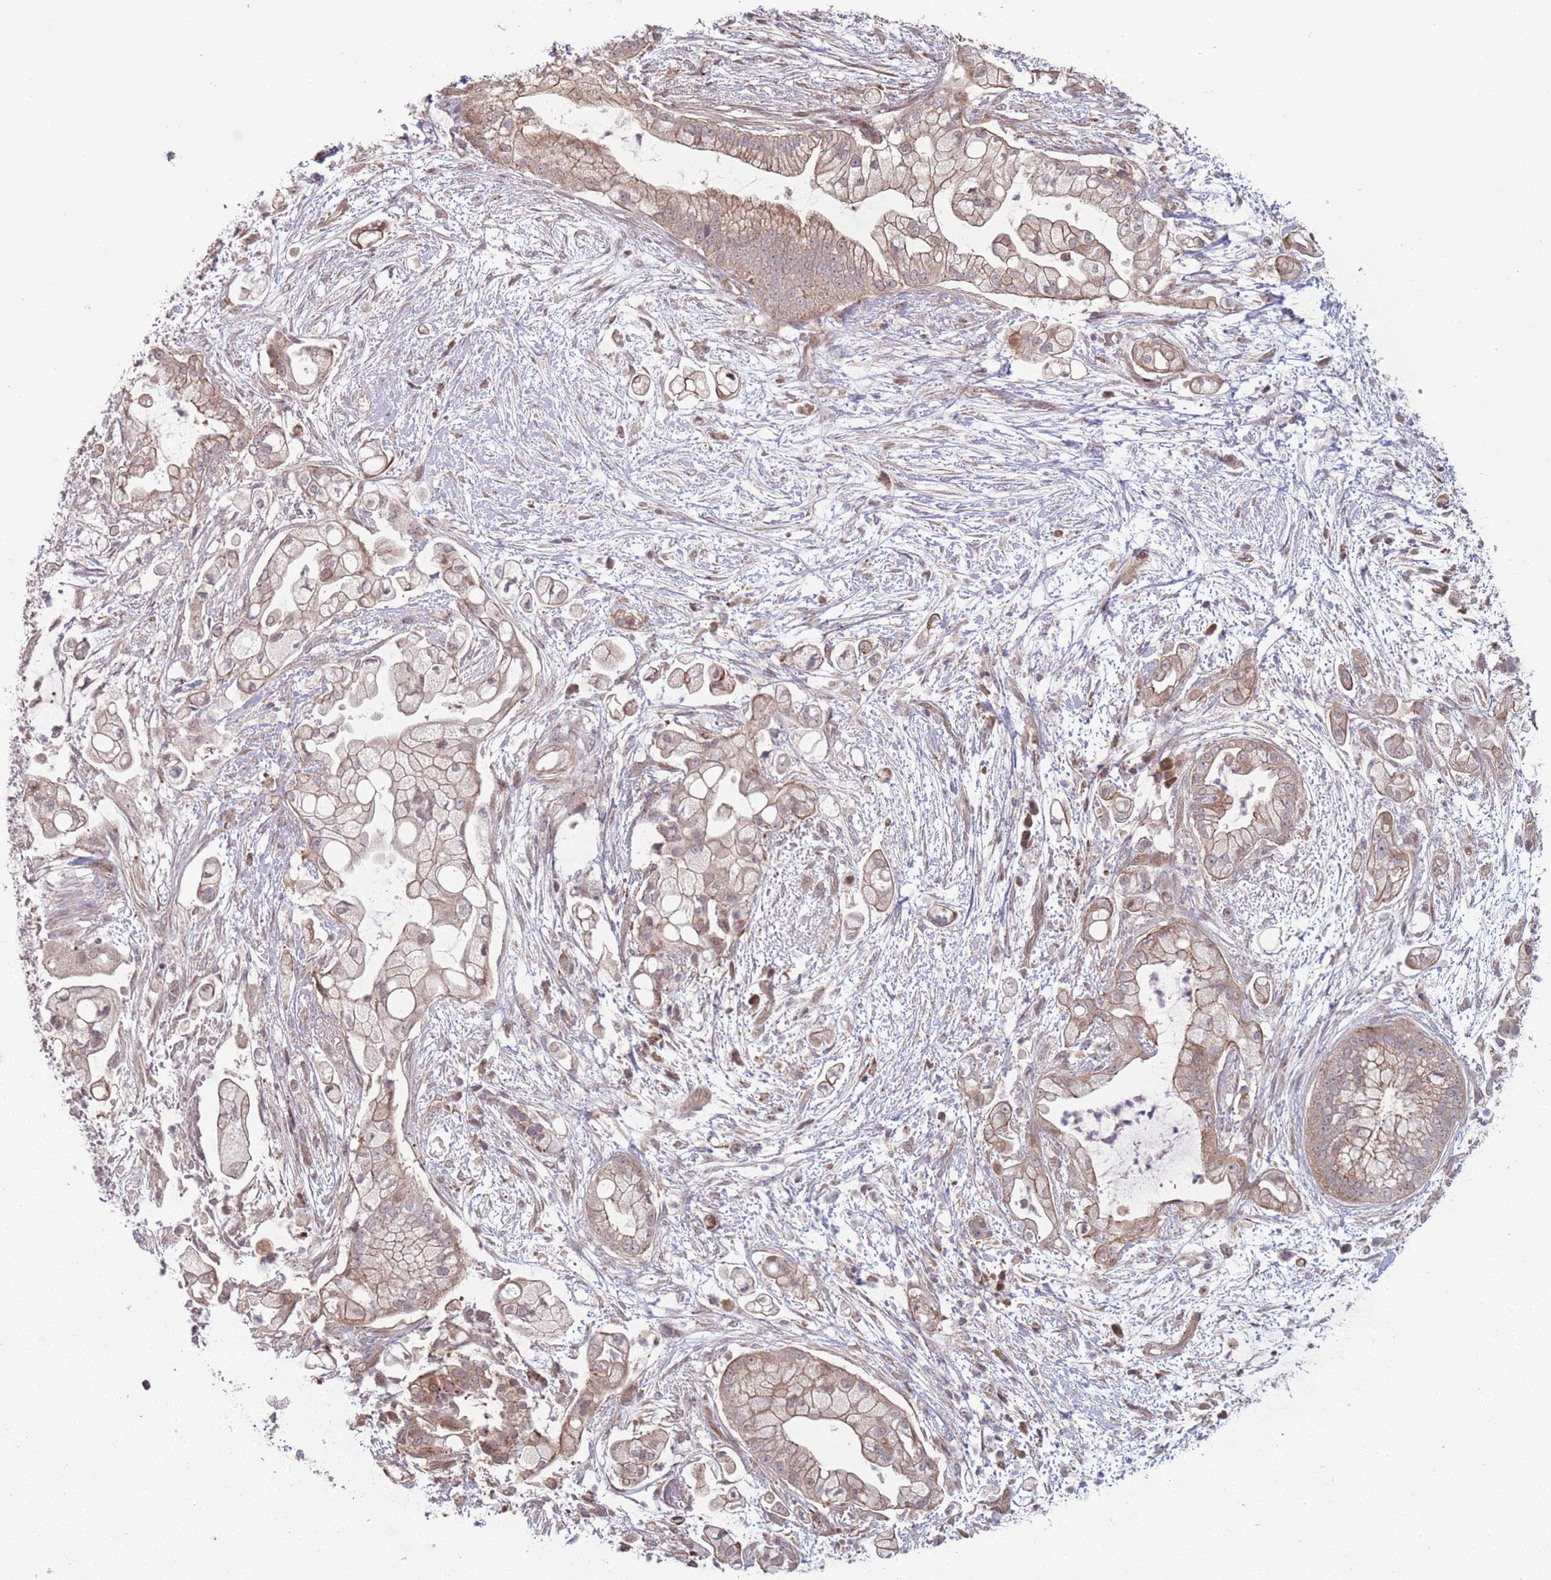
{"staining": {"intensity": "weak", "quantity": ">75%", "location": "cytoplasmic/membranous"}, "tissue": "pancreatic cancer", "cell_type": "Tumor cells", "image_type": "cancer", "snomed": [{"axis": "morphology", "description": "Adenocarcinoma, NOS"}, {"axis": "topography", "description": "Pancreas"}], "caption": "There is low levels of weak cytoplasmic/membranous positivity in tumor cells of pancreatic cancer (adenocarcinoma), as demonstrated by immunohistochemical staining (brown color).", "gene": "RPS18", "patient": {"sex": "female", "age": 69}}